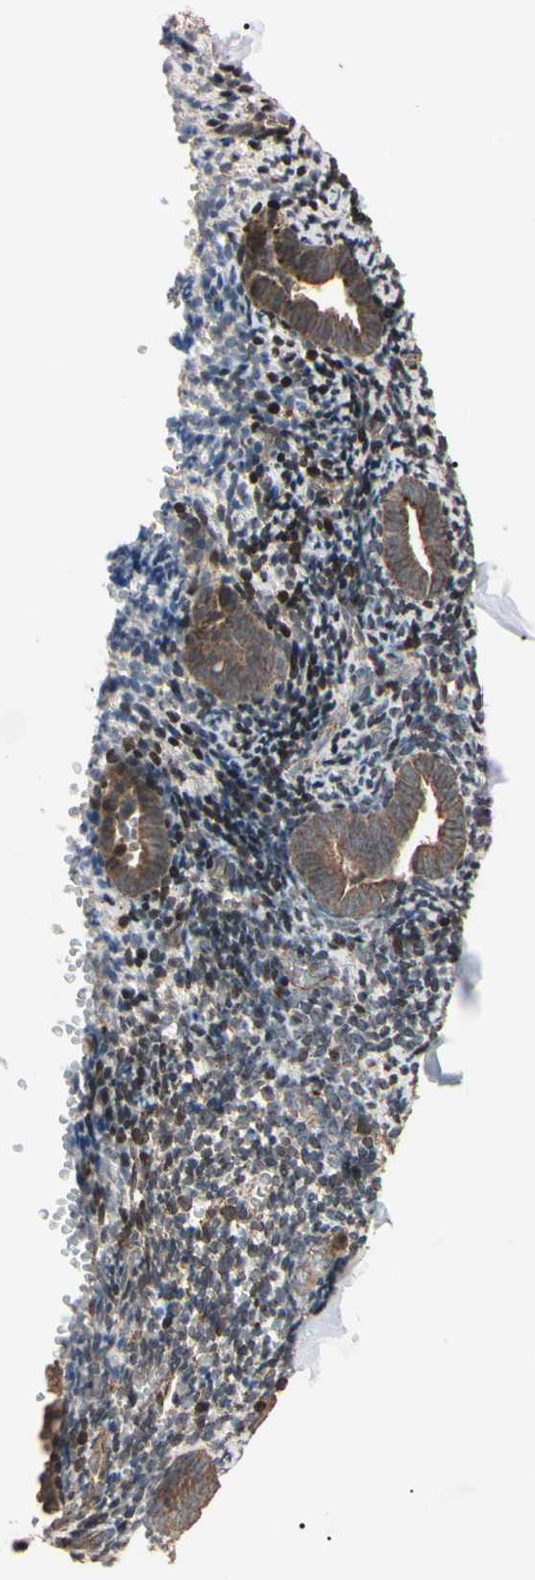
{"staining": {"intensity": "weak", "quantity": ">75%", "location": "cytoplasmic/membranous"}, "tissue": "endometrium", "cell_type": "Cells in endometrial stroma", "image_type": "normal", "snomed": [{"axis": "morphology", "description": "Normal tissue, NOS"}, {"axis": "topography", "description": "Endometrium"}], "caption": "Immunohistochemistry (IHC) (DAB (3,3'-diaminobenzidine)) staining of benign human endometrium demonstrates weak cytoplasmic/membranous protein staining in about >75% of cells in endometrial stroma.", "gene": "TNFRSF1A", "patient": {"sex": "female", "age": 51}}